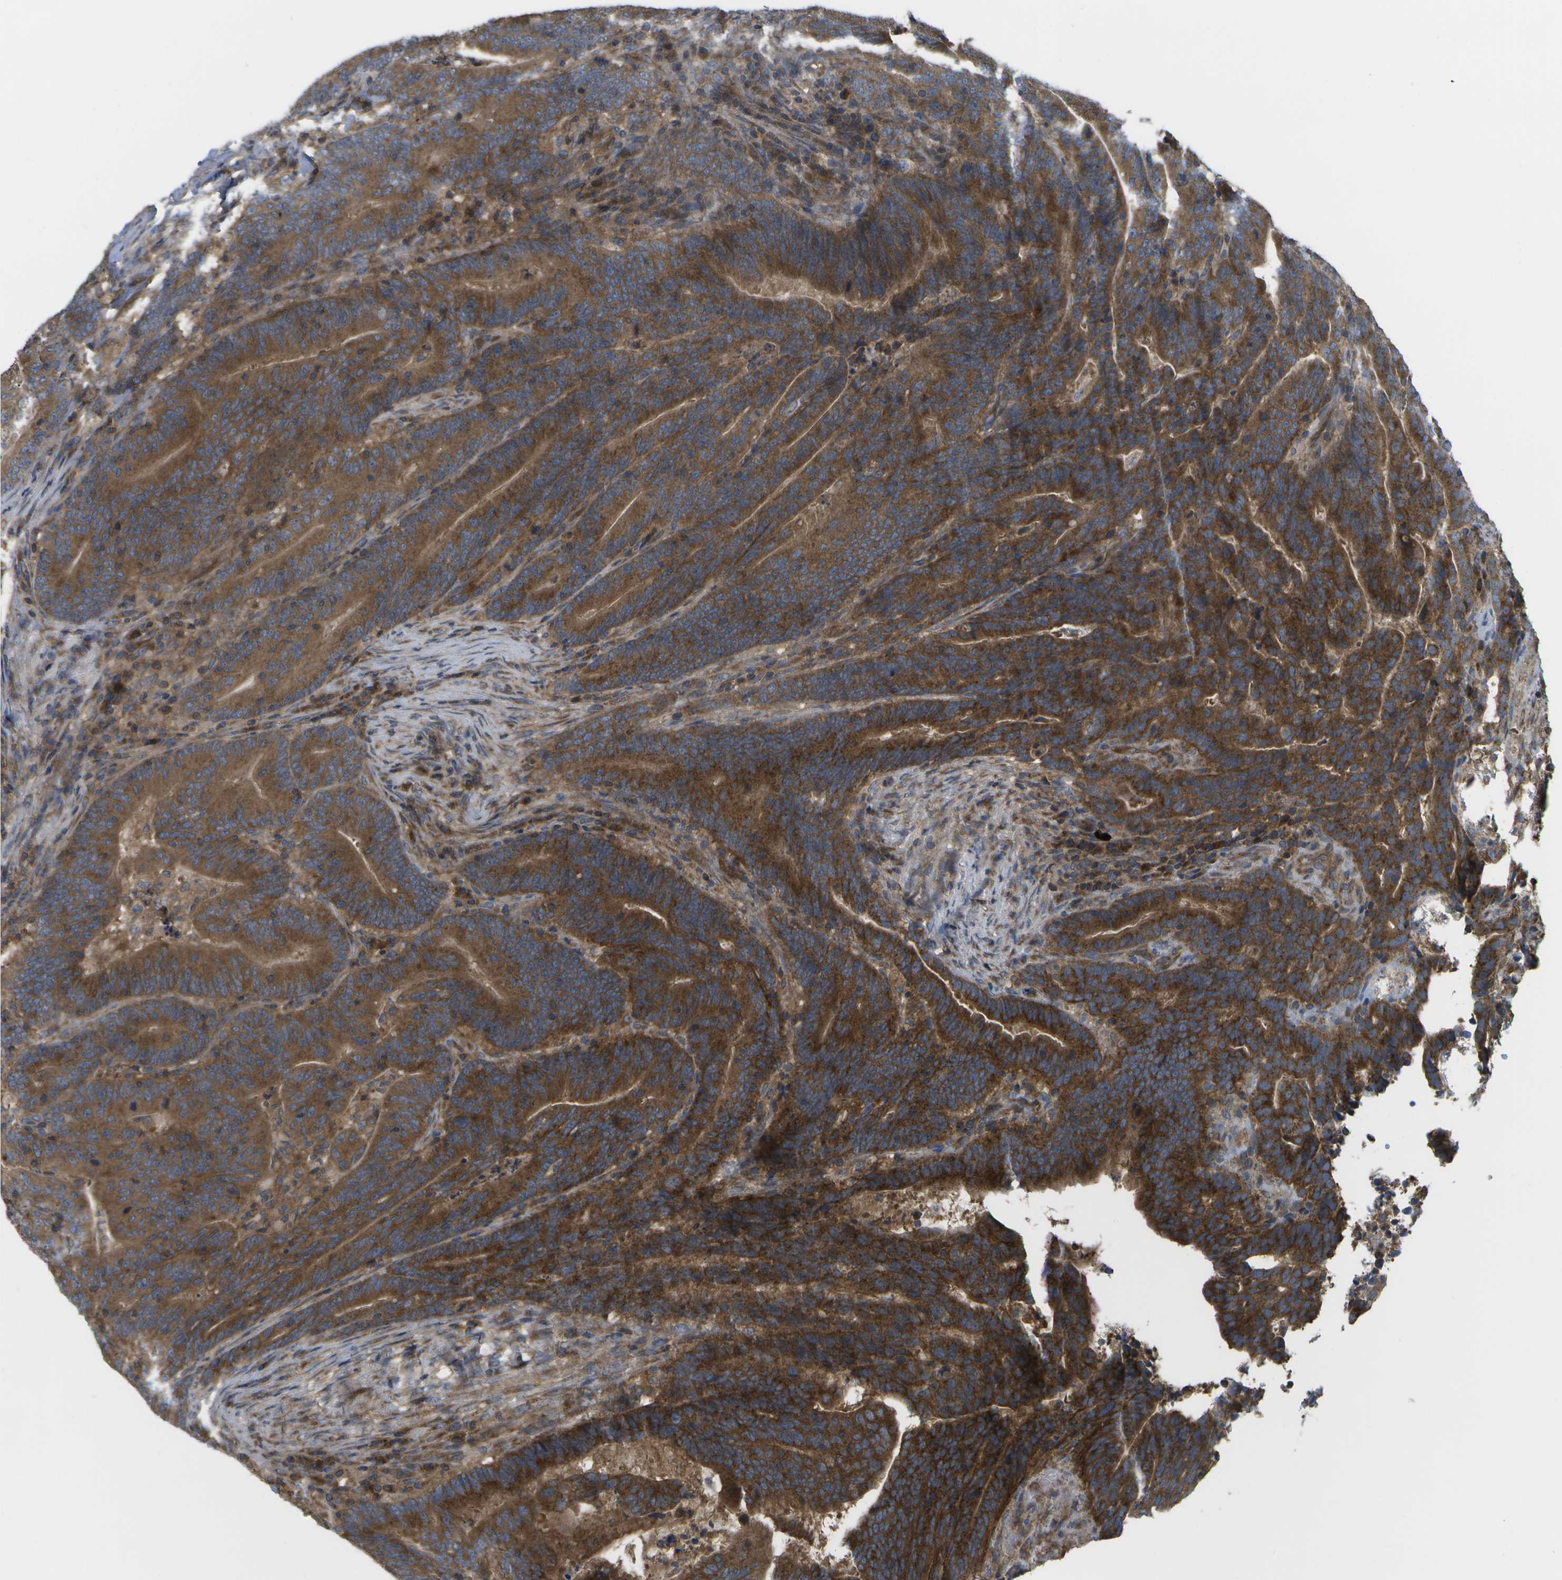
{"staining": {"intensity": "strong", "quantity": ">75%", "location": "cytoplasmic/membranous"}, "tissue": "colorectal cancer", "cell_type": "Tumor cells", "image_type": "cancer", "snomed": [{"axis": "morphology", "description": "Normal tissue, NOS"}, {"axis": "morphology", "description": "Adenocarcinoma, NOS"}, {"axis": "topography", "description": "Colon"}], "caption": "This photomicrograph shows IHC staining of human adenocarcinoma (colorectal), with high strong cytoplasmic/membranous staining in about >75% of tumor cells.", "gene": "DPM3", "patient": {"sex": "female", "age": 66}}